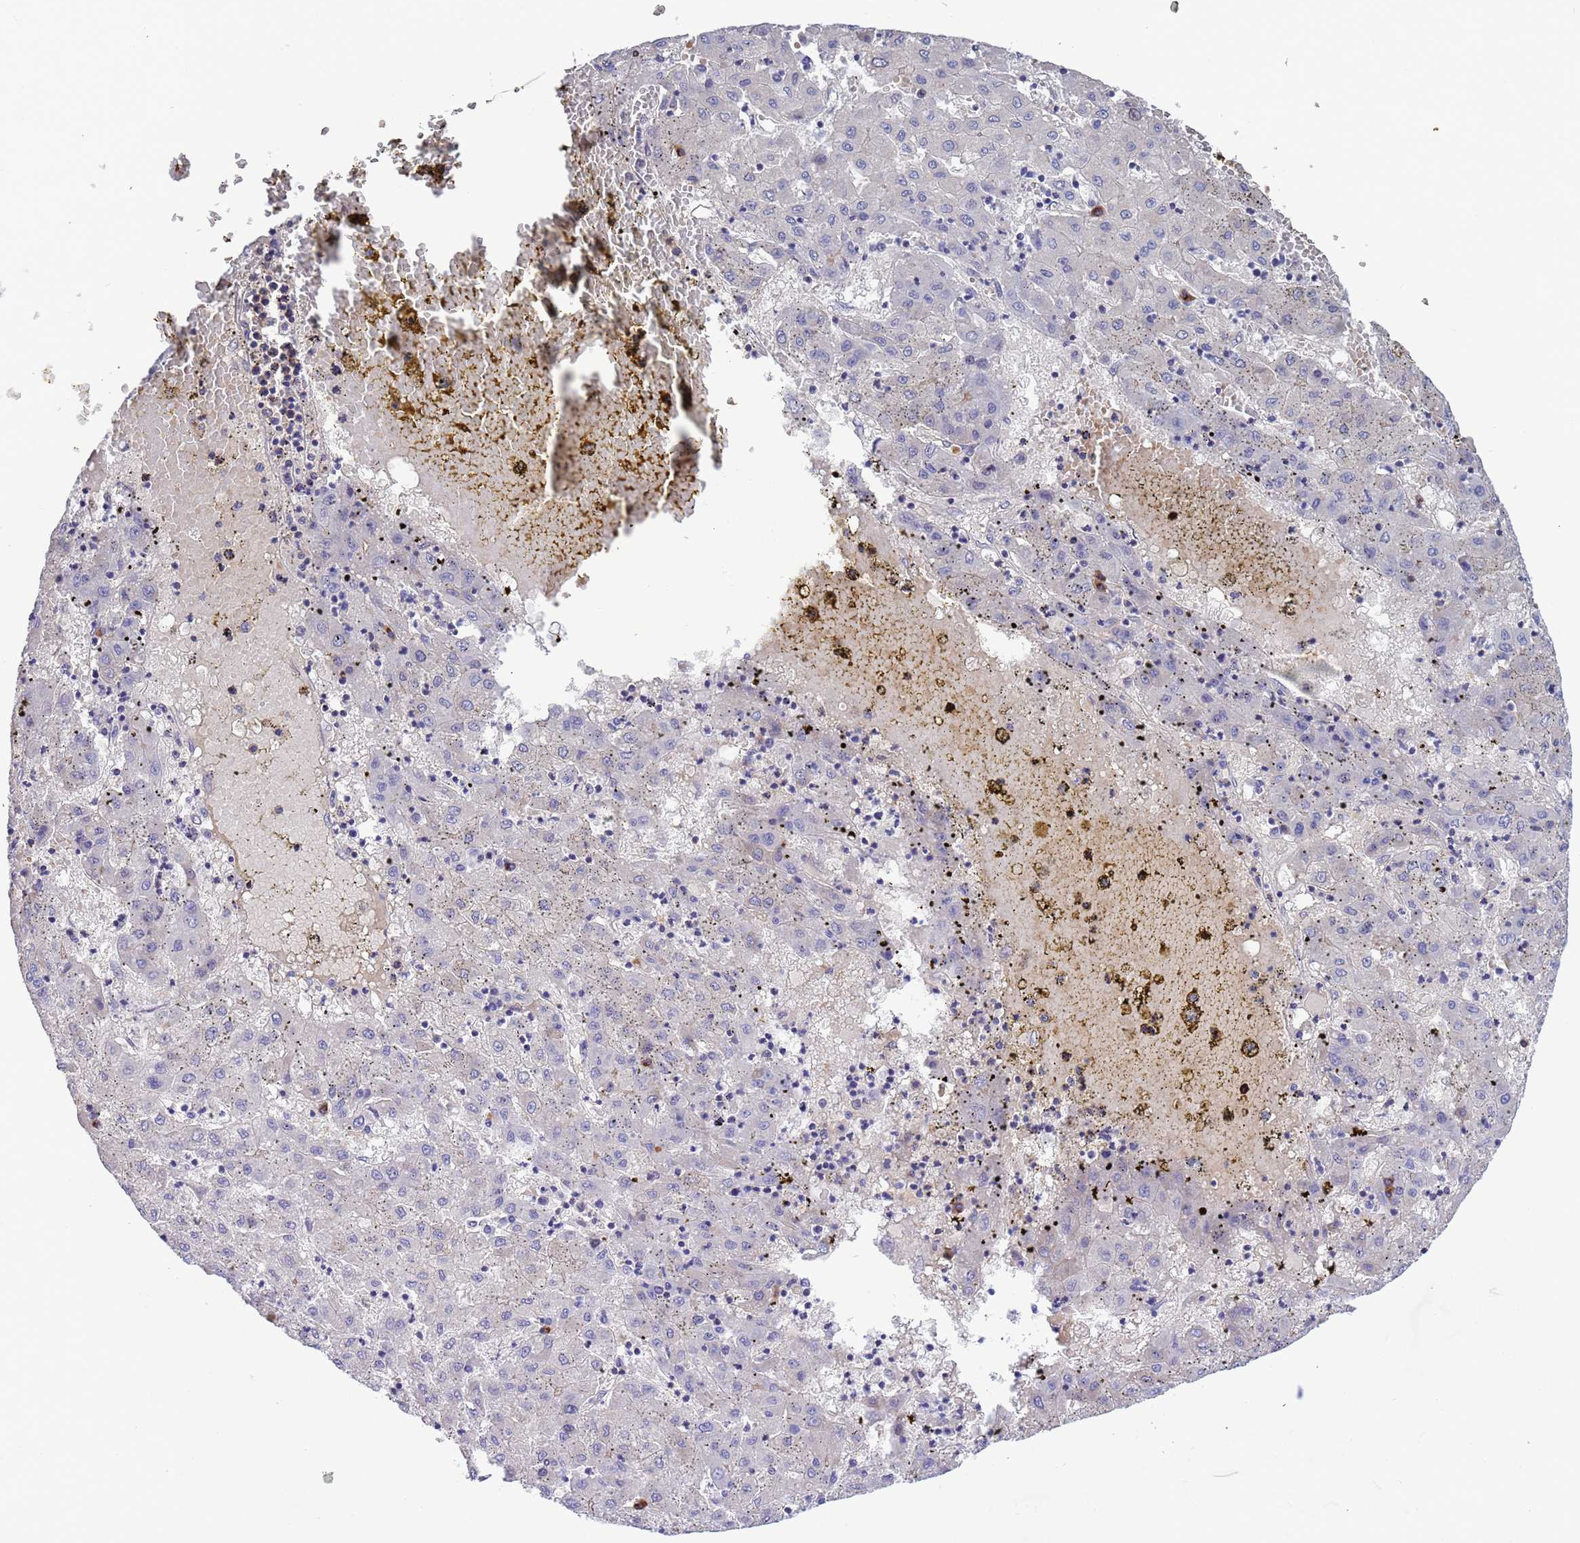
{"staining": {"intensity": "negative", "quantity": "none", "location": "none"}, "tissue": "liver cancer", "cell_type": "Tumor cells", "image_type": "cancer", "snomed": [{"axis": "morphology", "description": "Carcinoma, Hepatocellular, NOS"}, {"axis": "topography", "description": "Liver"}], "caption": "Immunohistochemical staining of hepatocellular carcinoma (liver) reveals no significant staining in tumor cells. Nuclei are stained in blue.", "gene": "AMPD3", "patient": {"sex": "male", "age": 72}}